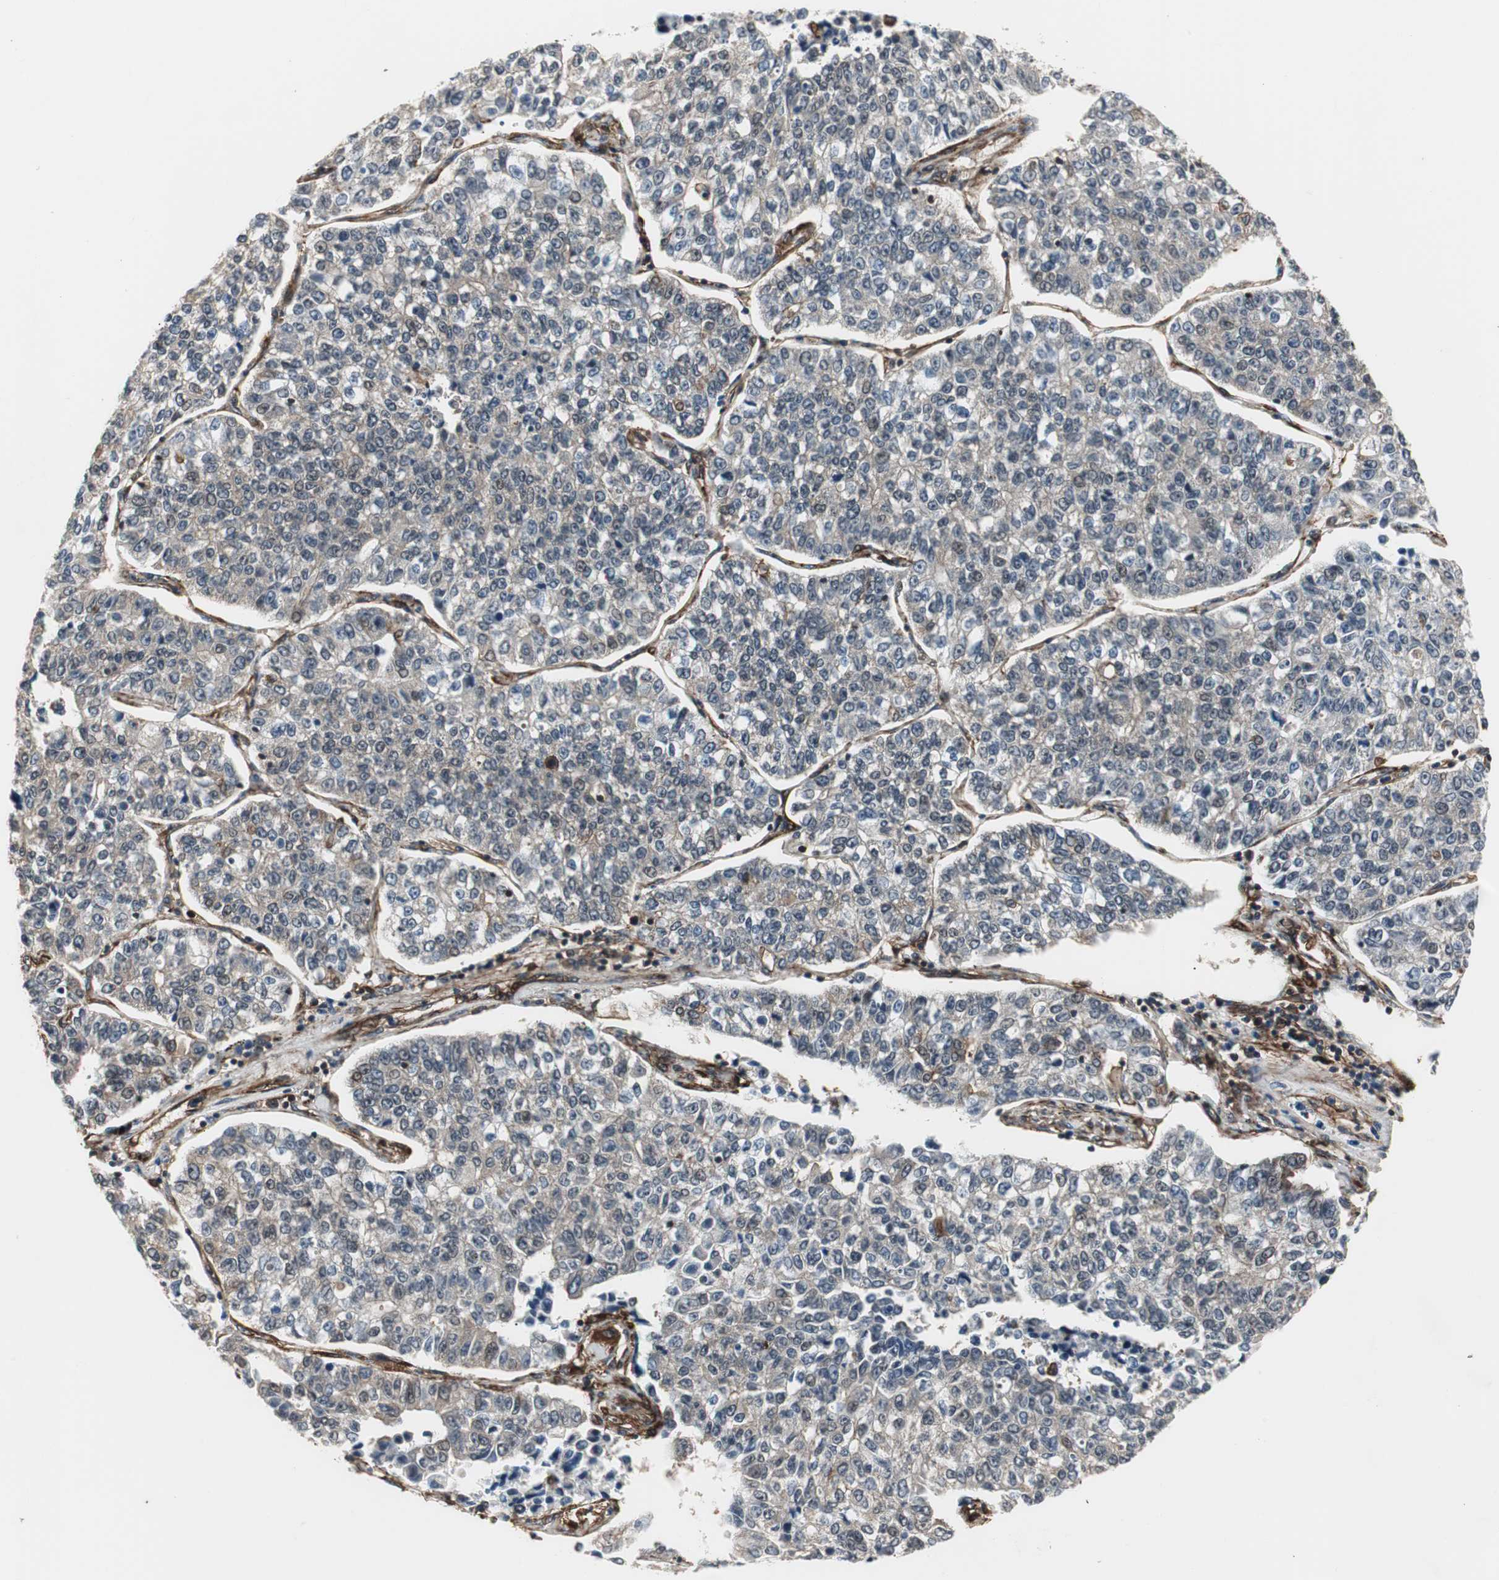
{"staining": {"intensity": "negative", "quantity": "none", "location": "none"}, "tissue": "lung cancer", "cell_type": "Tumor cells", "image_type": "cancer", "snomed": [{"axis": "morphology", "description": "Adenocarcinoma, NOS"}, {"axis": "topography", "description": "Lung"}], "caption": "The immunohistochemistry image has no significant expression in tumor cells of adenocarcinoma (lung) tissue.", "gene": "PTPN11", "patient": {"sex": "male", "age": 49}}